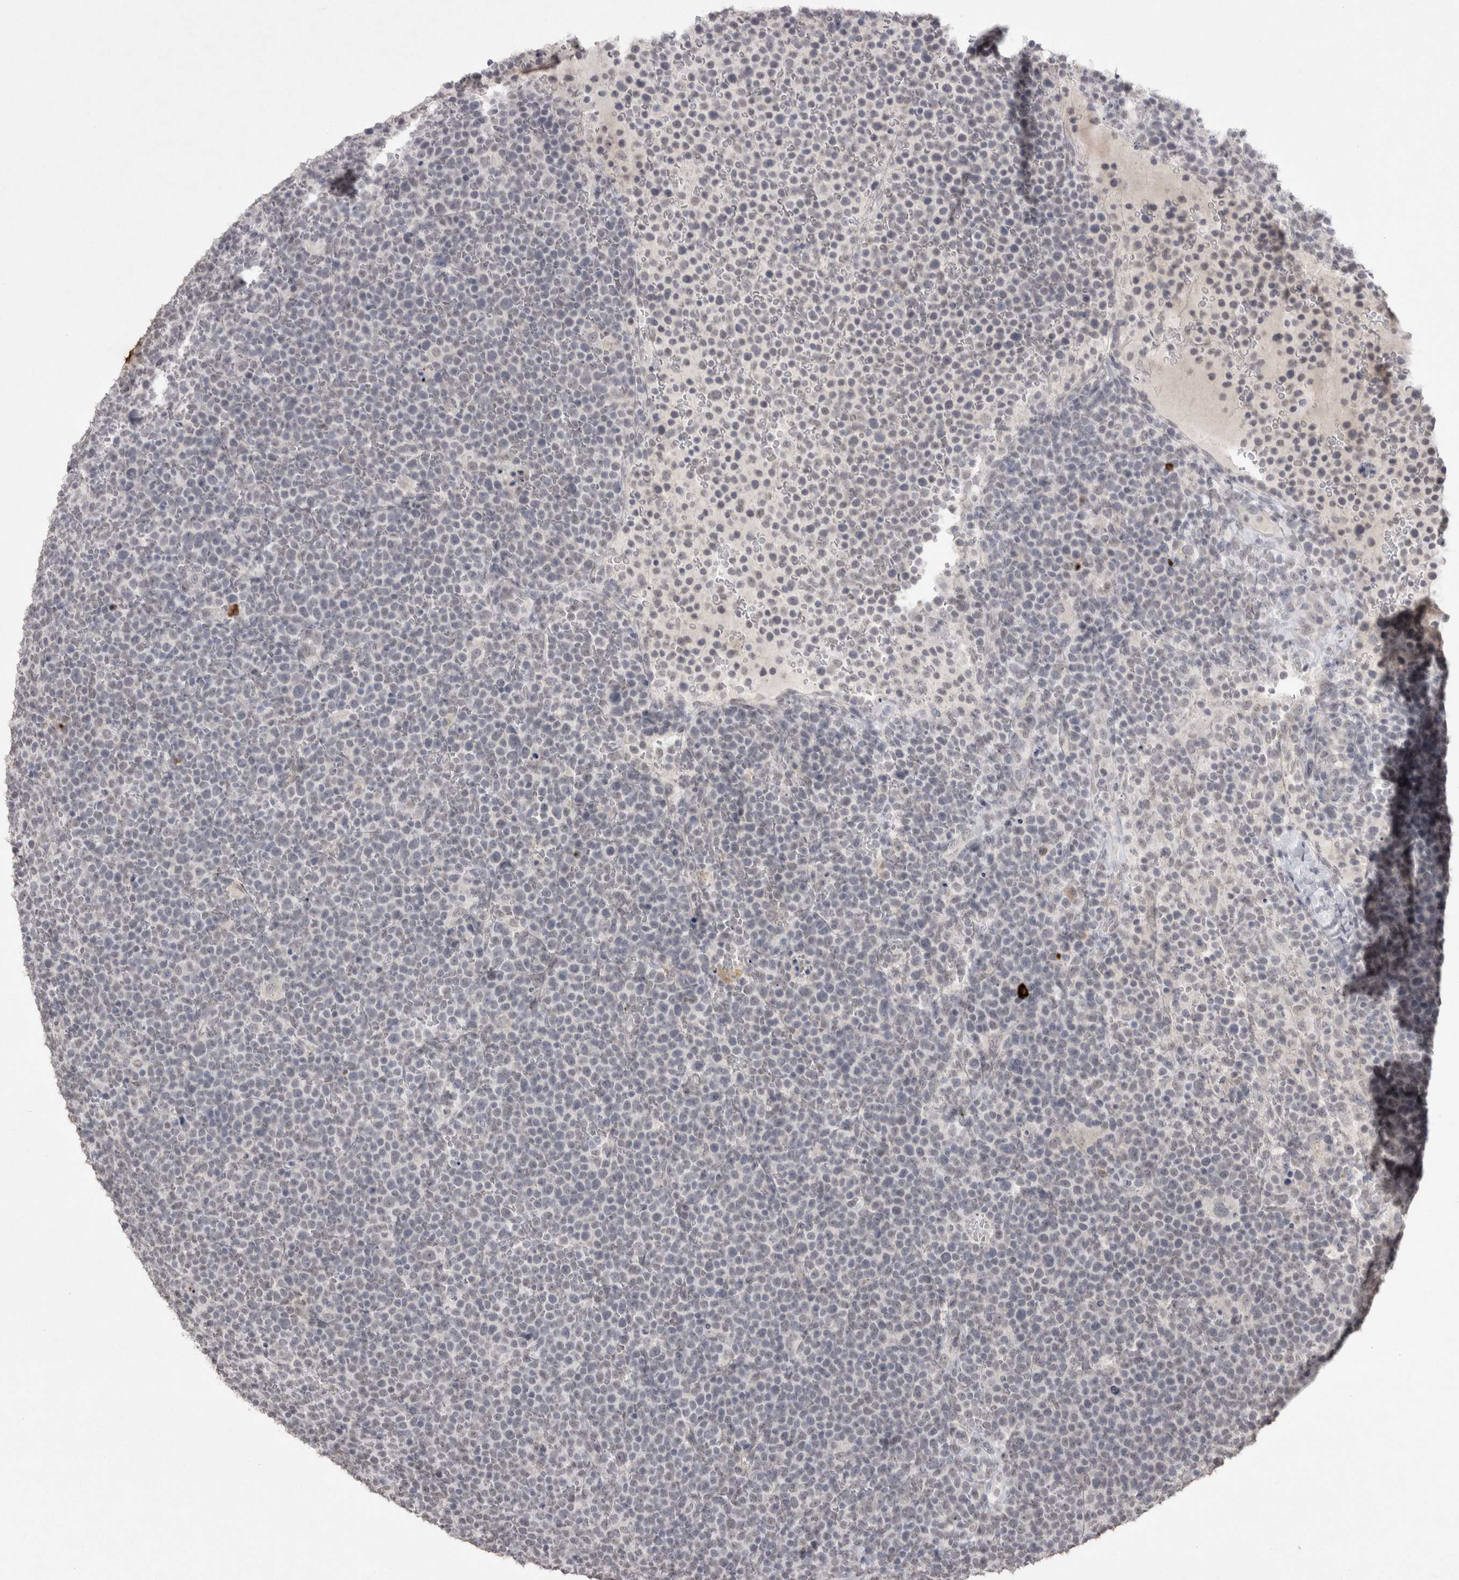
{"staining": {"intensity": "negative", "quantity": "none", "location": "none"}, "tissue": "lymphoma", "cell_type": "Tumor cells", "image_type": "cancer", "snomed": [{"axis": "morphology", "description": "Malignant lymphoma, non-Hodgkin's type, High grade"}, {"axis": "topography", "description": "Lymph node"}], "caption": "A high-resolution histopathology image shows immunohistochemistry staining of malignant lymphoma, non-Hodgkin's type (high-grade), which demonstrates no significant staining in tumor cells.", "gene": "DDX4", "patient": {"sex": "male", "age": 61}}